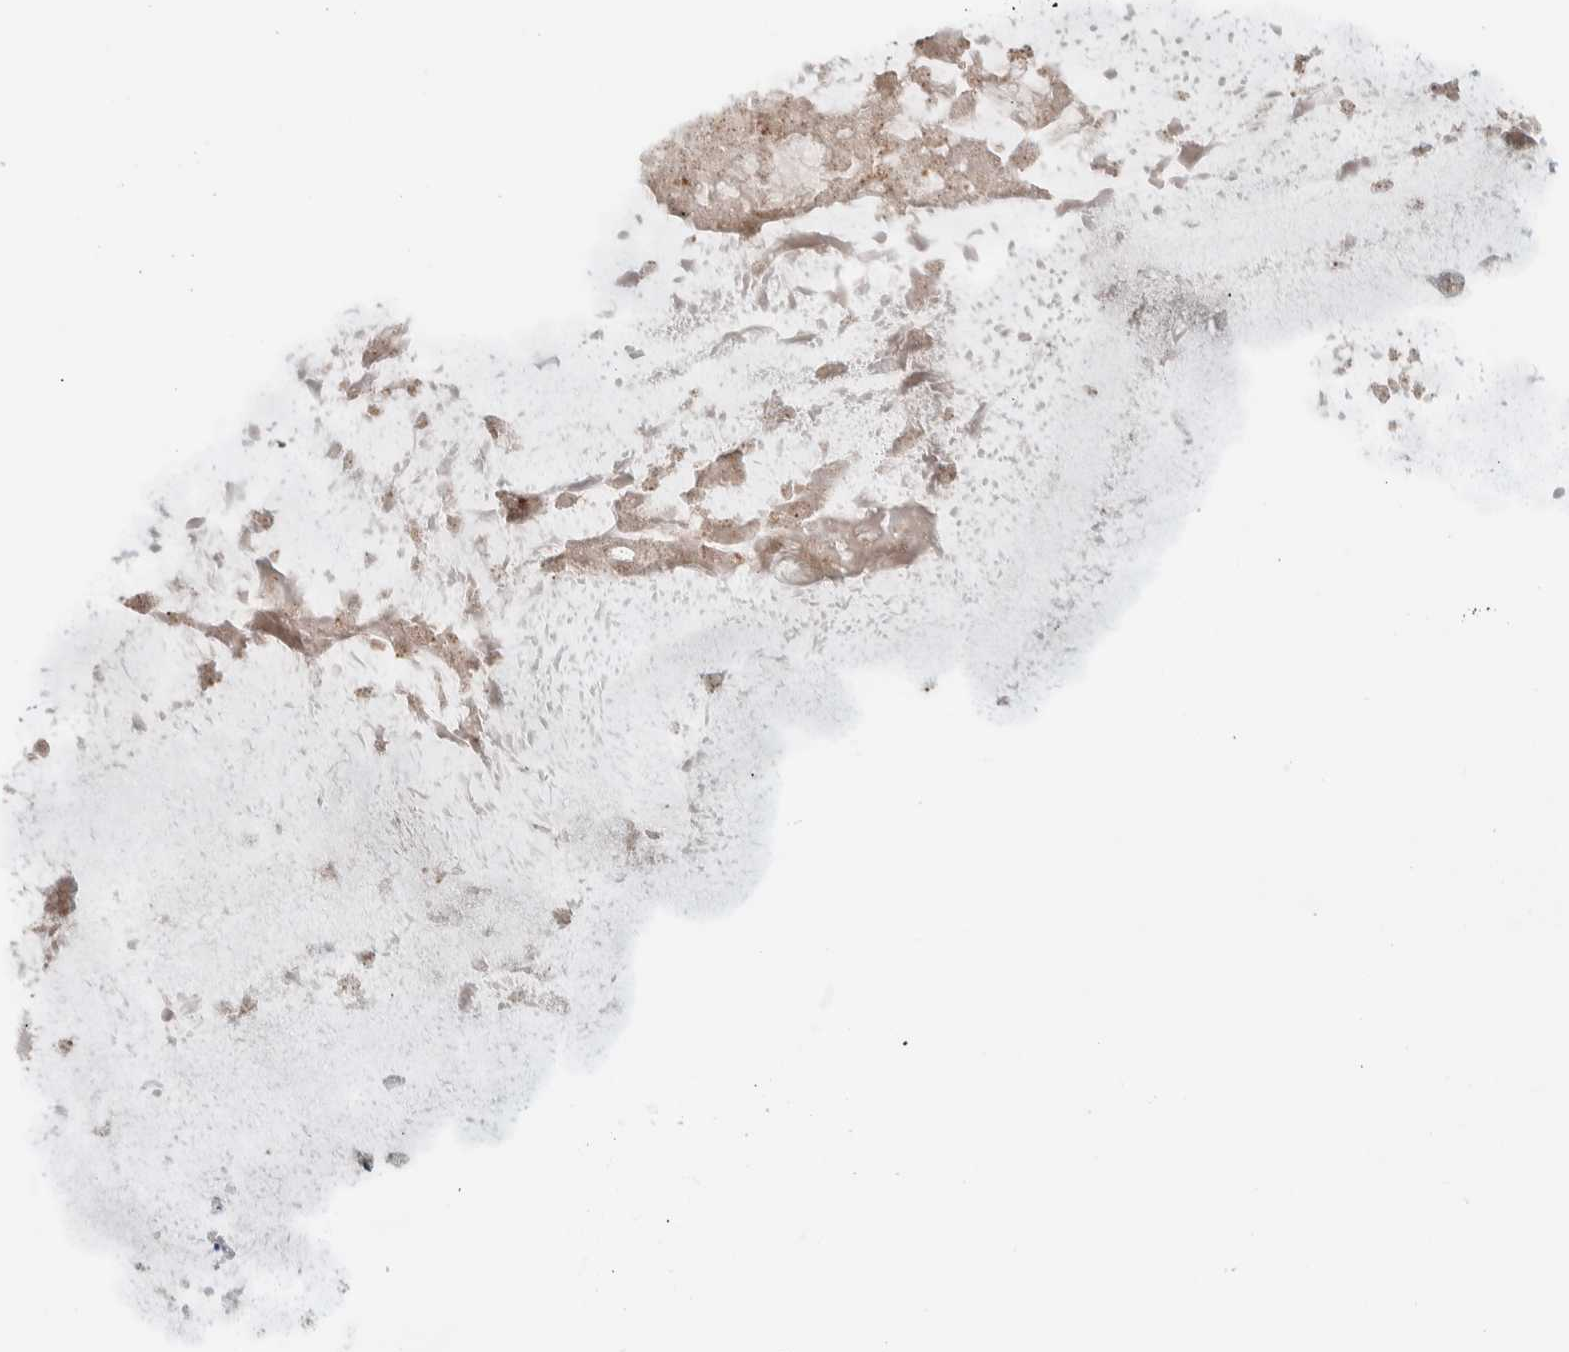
{"staining": {"intensity": "moderate", "quantity": ">75%", "location": "cytoplasmic/membranous"}, "tissue": "ovarian cancer", "cell_type": "Tumor cells", "image_type": "cancer", "snomed": [{"axis": "morphology", "description": "Cystadenocarcinoma, mucinous, NOS"}, {"axis": "topography", "description": "Ovary"}], "caption": "A photomicrograph of mucinous cystadenocarcinoma (ovarian) stained for a protein displays moderate cytoplasmic/membranous brown staining in tumor cells. (DAB = brown stain, brightfield microscopy at high magnification).", "gene": "MPRIP", "patient": {"sex": "female", "age": 57}}